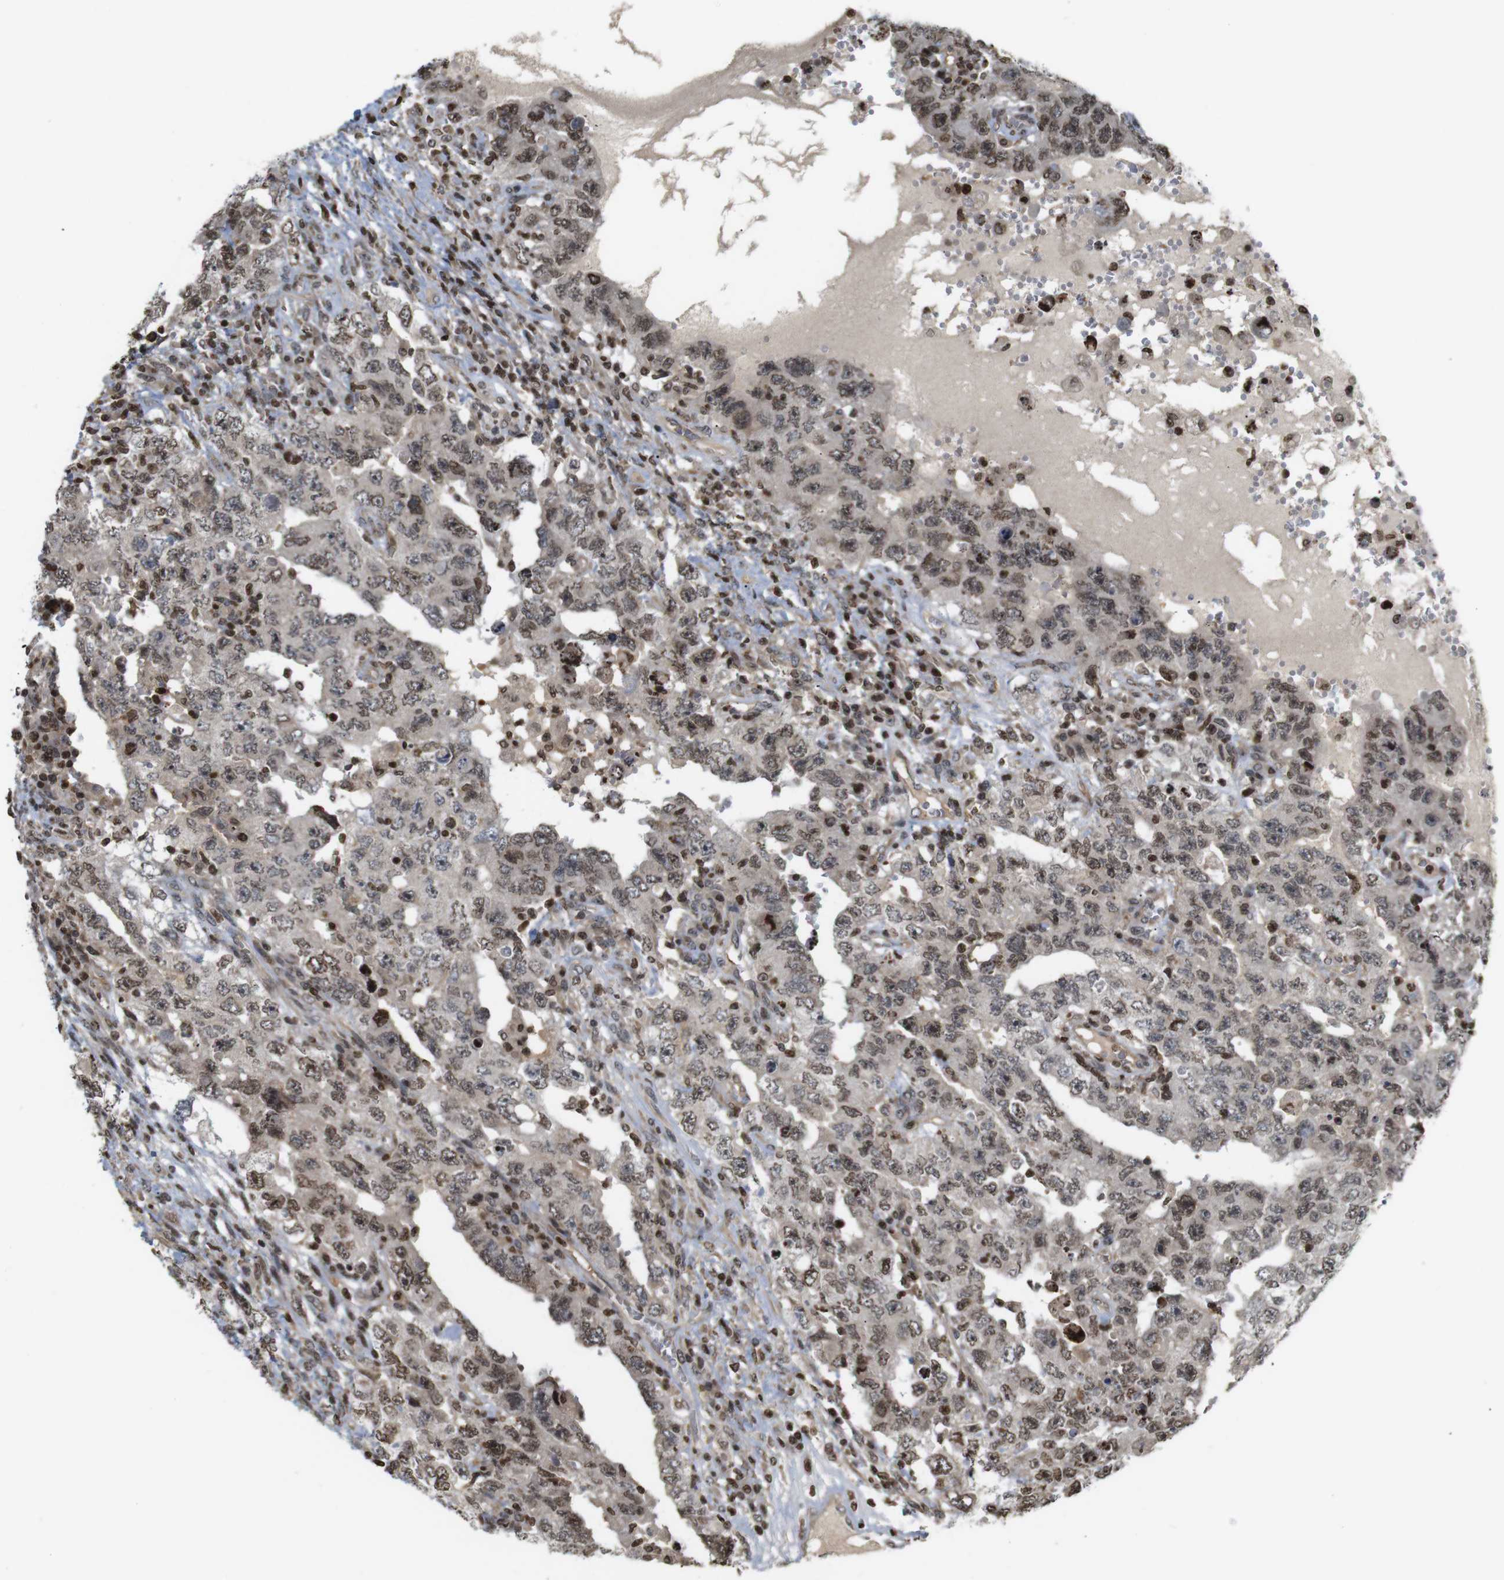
{"staining": {"intensity": "moderate", "quantity": ">75%", "location": "nuclear"}, "tissue": "testis cancer", "cell_type": "Tumor cells", "image_type": "cancer", "snomed": [{"axis": "morphology", "description": "Carcinoma, Embryonal, NOS"}, {"axis": "topography", "description": "Testis"}], "caption": "Immunohistochemical staining of human embryonal carcinoma (testis) shows moderate nuclear protein expression in approximately >75% of tumor cells.", "gene": "MBD1", "patient": {"sex": "male", "age": 26}}